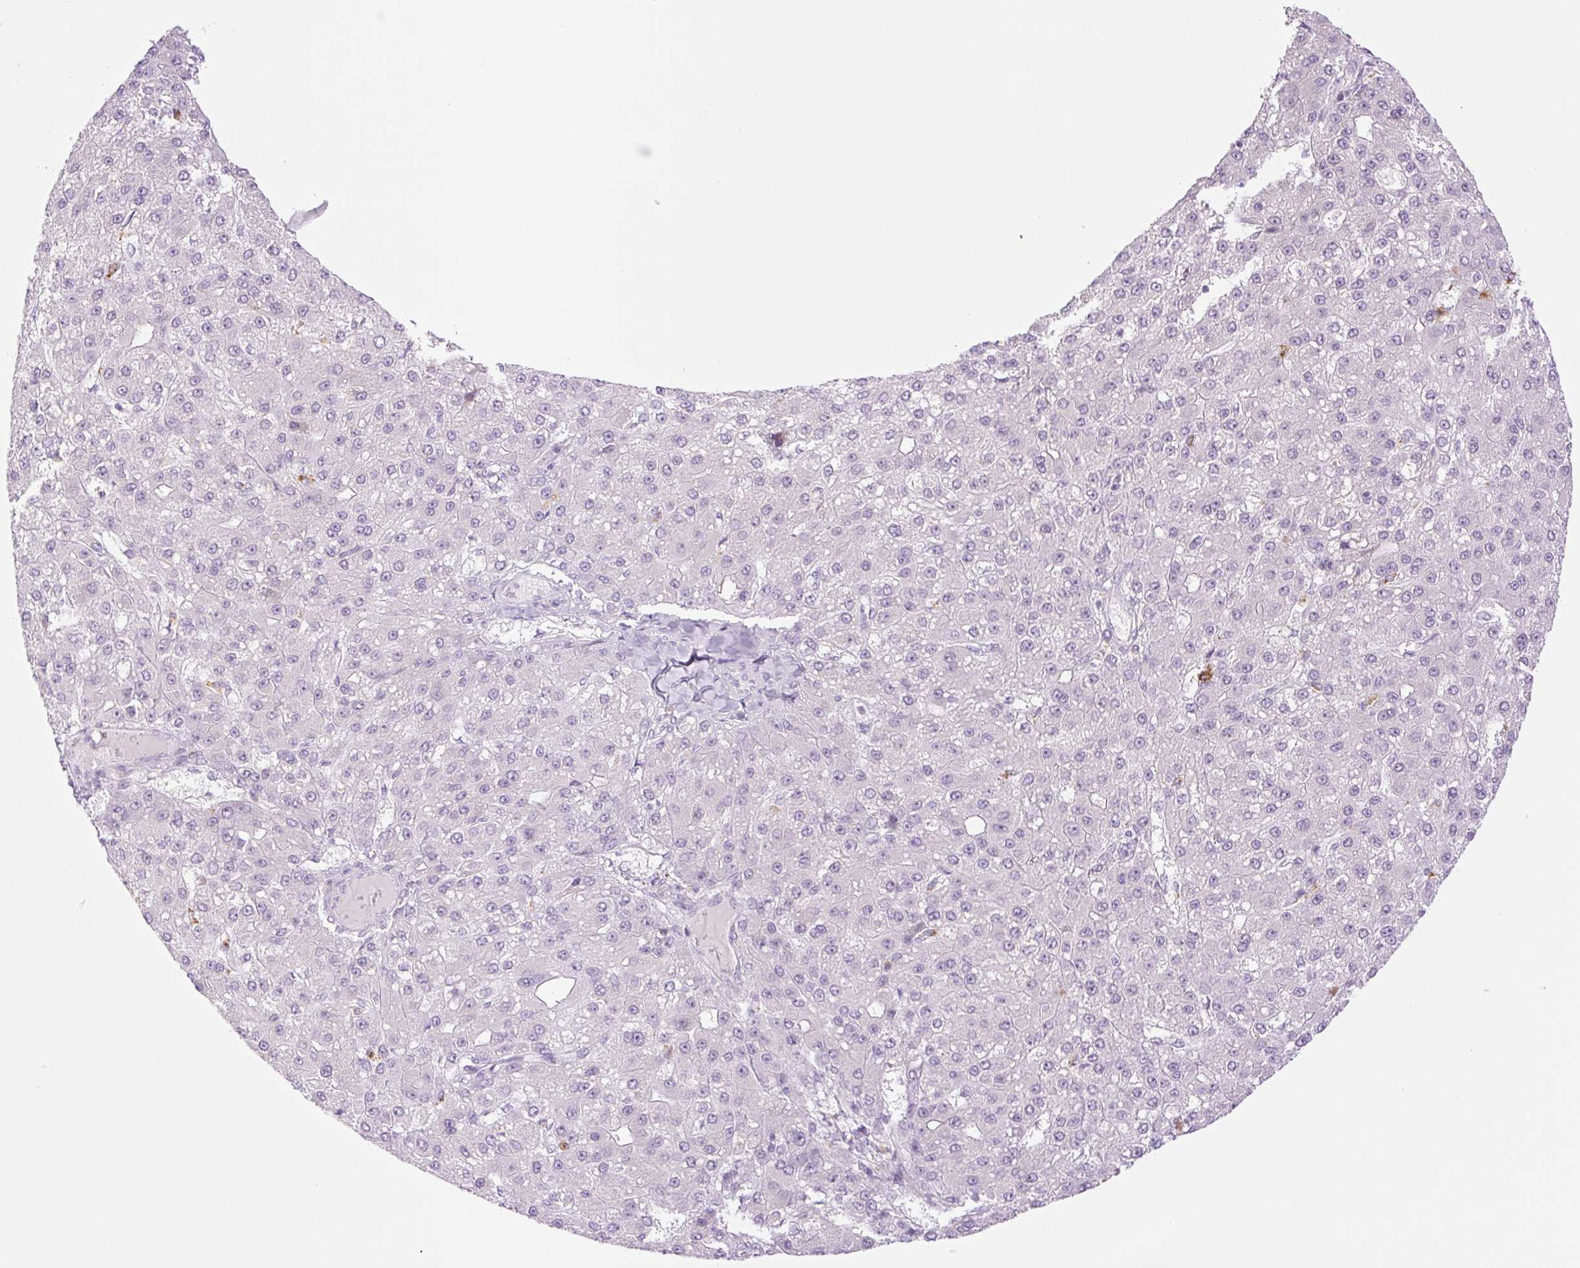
{"staining": {"intensity": "negative", "quantity": "none", "location": "none"}, "tissue": "liver cancer", "cell_type": "Tumor cells", "image_type": "cancer", "snomed": [{"axis": "morphology", "description": "Carcinoma, Hepatocellular, NOS"}, {"axis": "topography", "description": "Liver"}], "caption": "DAB immunohistochemical staining of human hepatocellular carcinoma (liver) reveals no significant positivity in tumor cells.", "gene": "SPRYD4", "patient": {"sex": "male", "age": 67}}